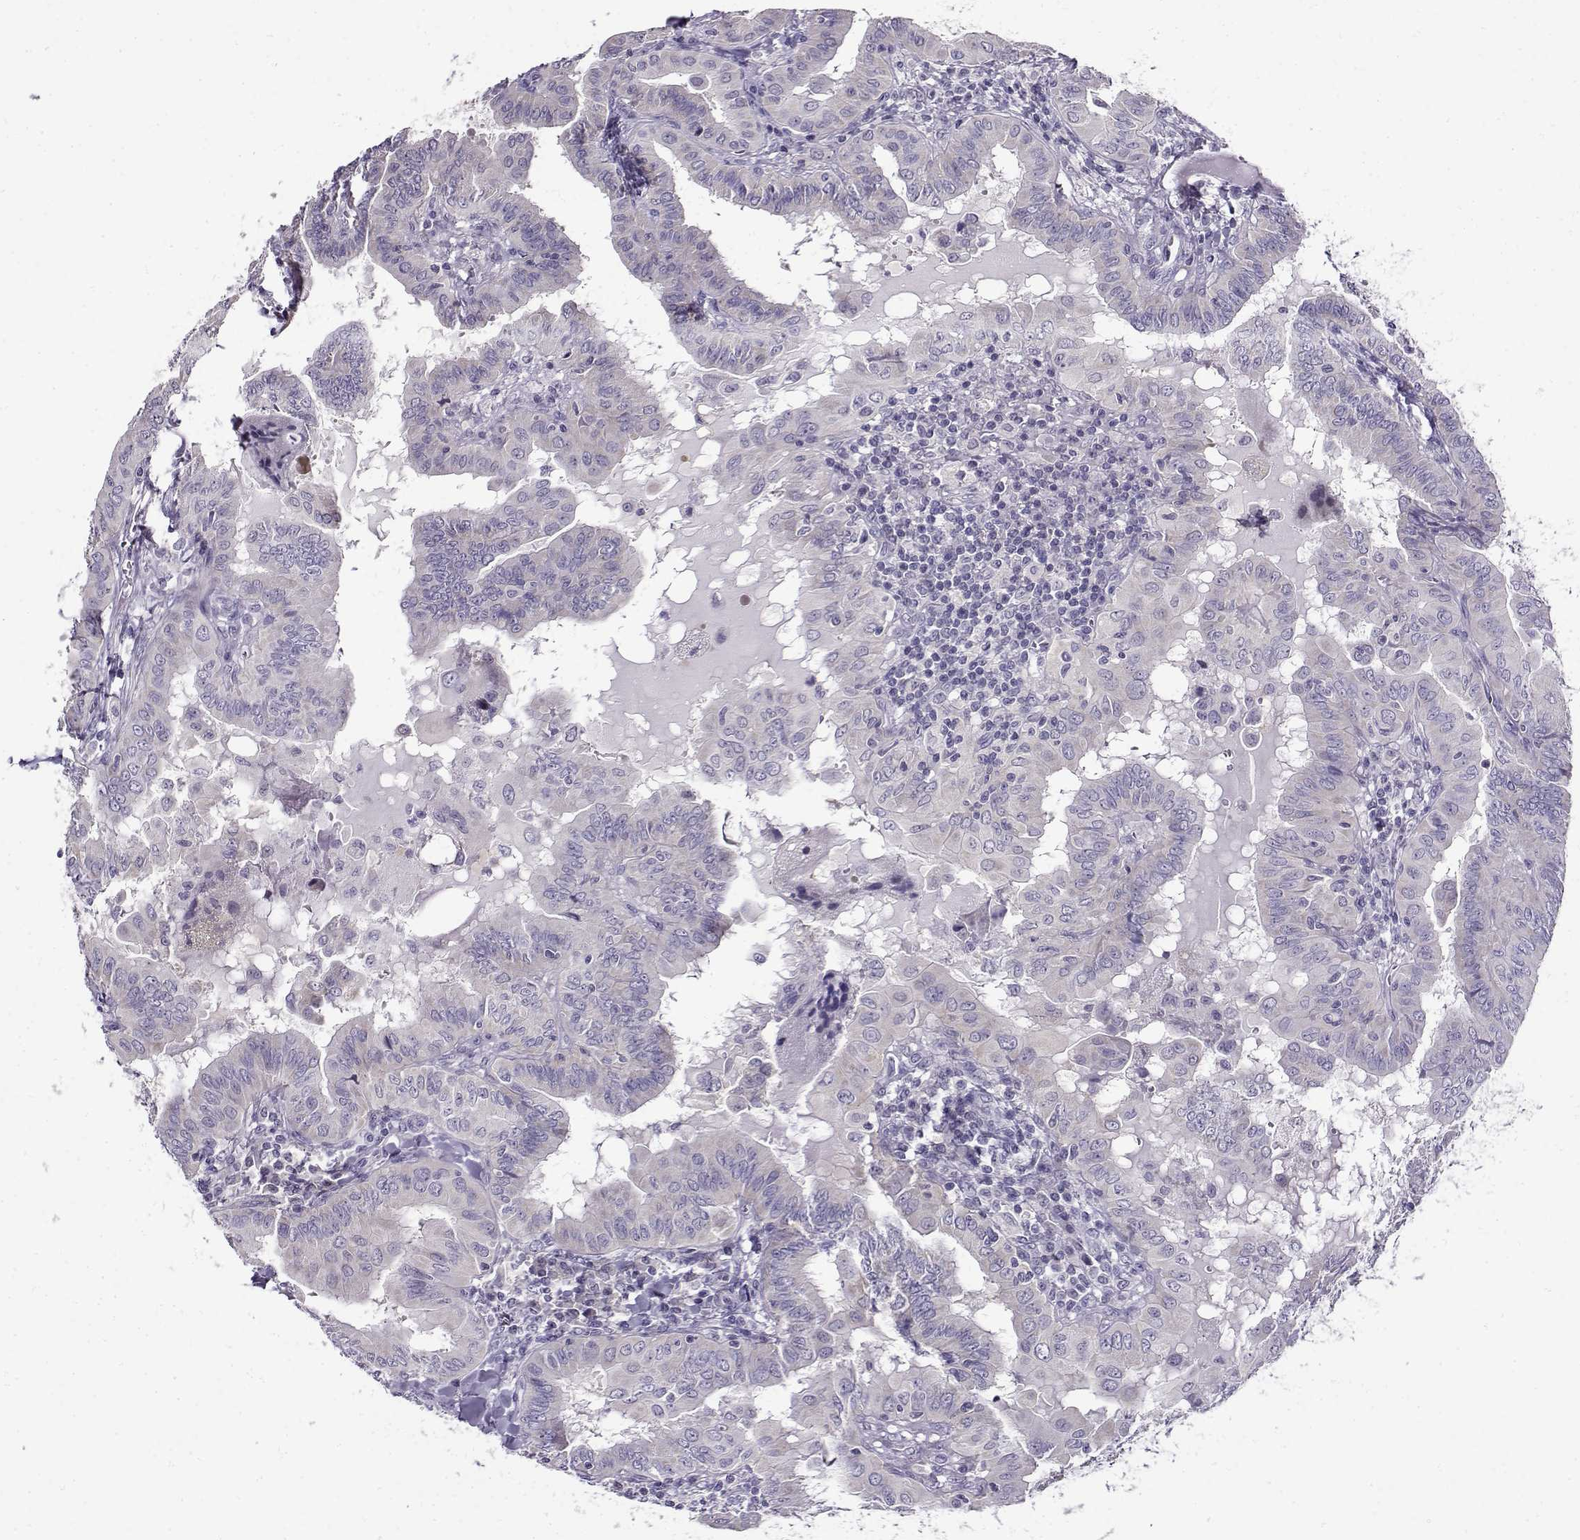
{"staining": {"intensity": "negative", "quantity": "none", "location": "none"}, "tissue": "thyroid cancer", "cell_type": "Tumor cells", "image_type": "cancer", "snomed": [{"axis": "morphology", "description": "Papillary adenocarcinoma, NOS"}, {"axis": "topography", "description": "Thyroid gland"}], "caption": "Human thyroid cancer (papillary adenocarcinoma) stained for a protein using immunohistochemistry displays no positivity in tumor cells.", "gene": "FEZF1", "patient": {"sex": "female", "age": 37}}